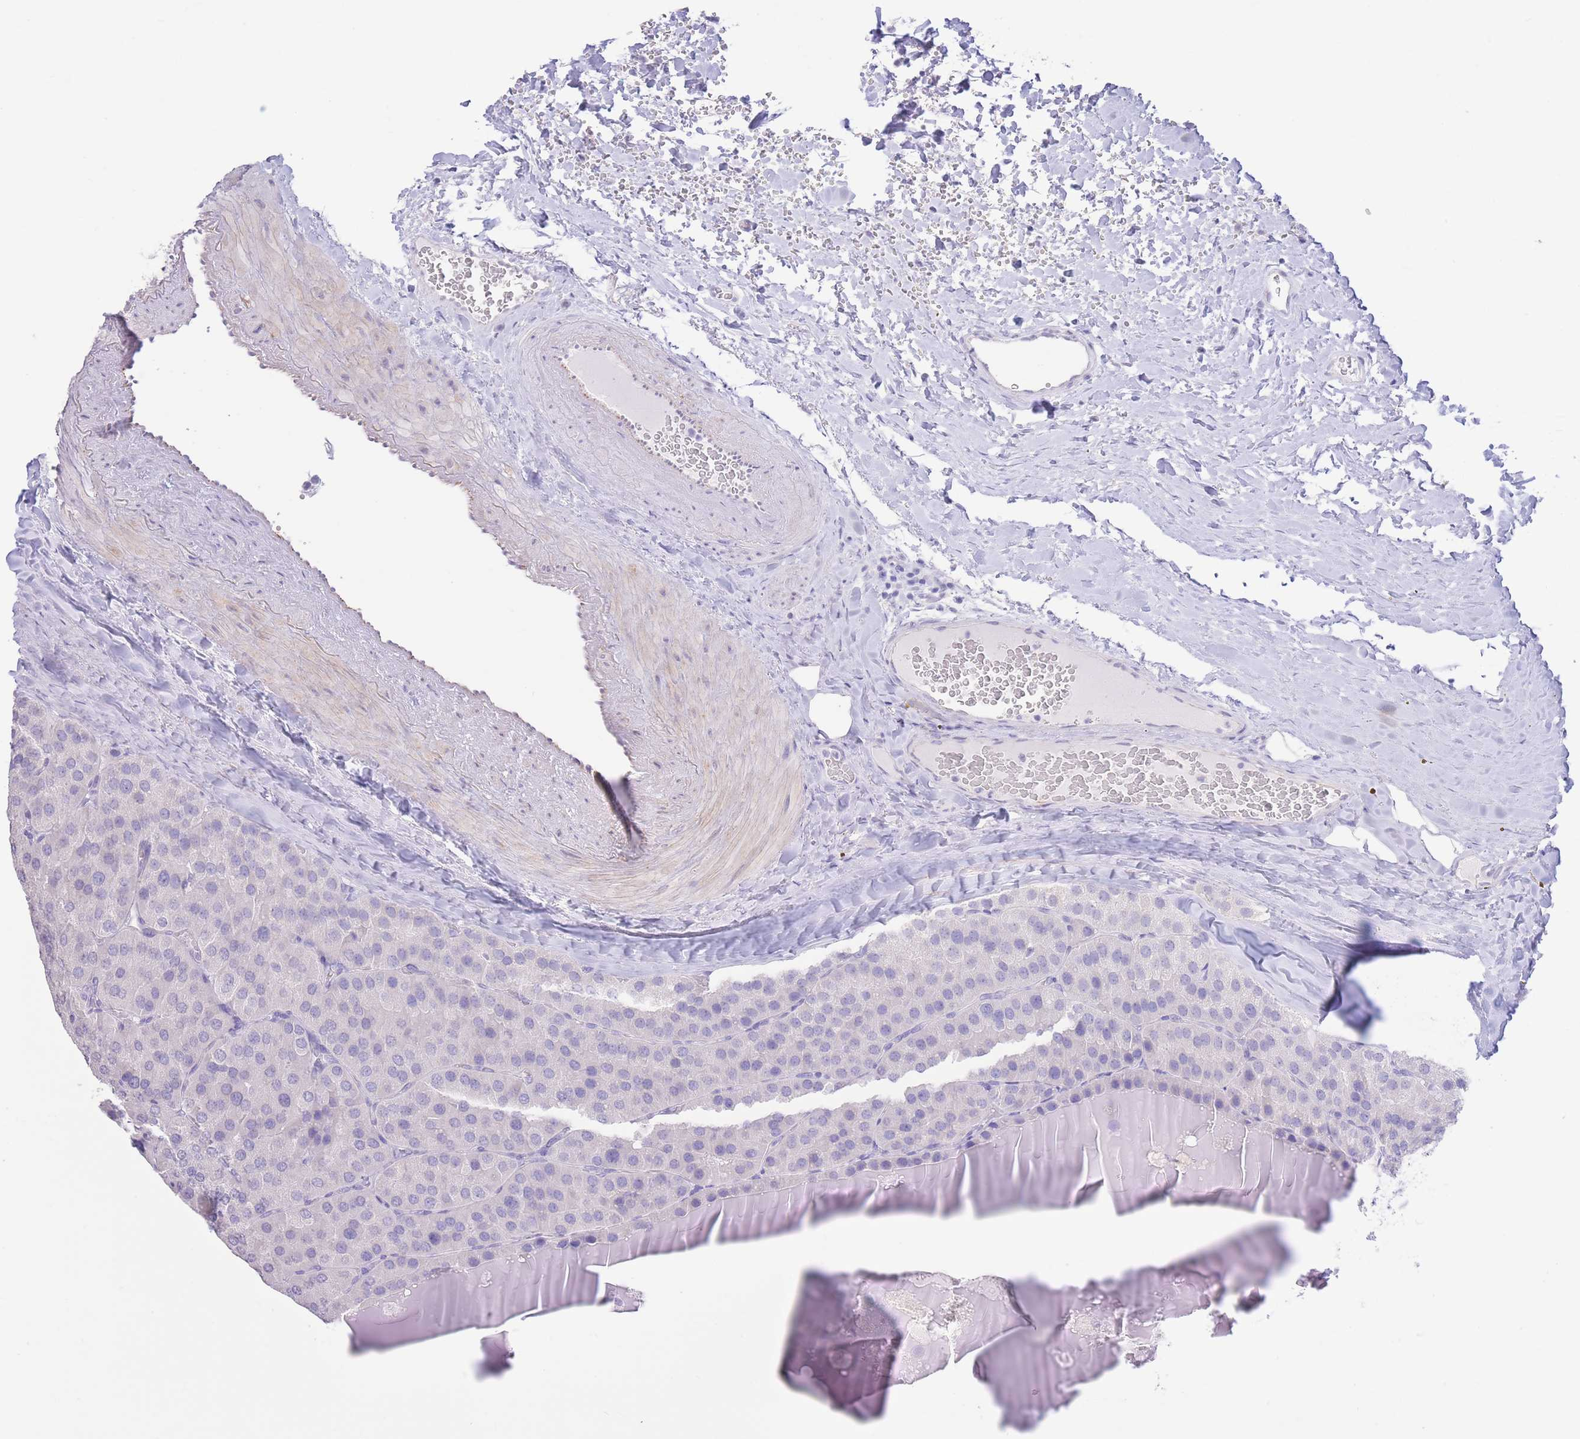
{"staining": {"intensity": "negative", "quantity": "none", "location": "none"}, "tissue": "parathyroid gland", "cell_type": "Glandular cells", "image_type": "normal", "snomed": [{"axis": "morphology", "description": "Normal tissue, NOS"}, {"axis": "morphology", "description": "Adenoma, NOS"}, {"axis": "topography", "description": "Parathyroid gland"}], "caption": "Glandular cells show no significant protein expression in unremarkable parathyroid gland. (DAB (3,3'-diaminobenzidine) immunohistochemistry (IHC), high magnification).", "gene": "PKLR", "patient": {"sex": "female", "age": 86}}